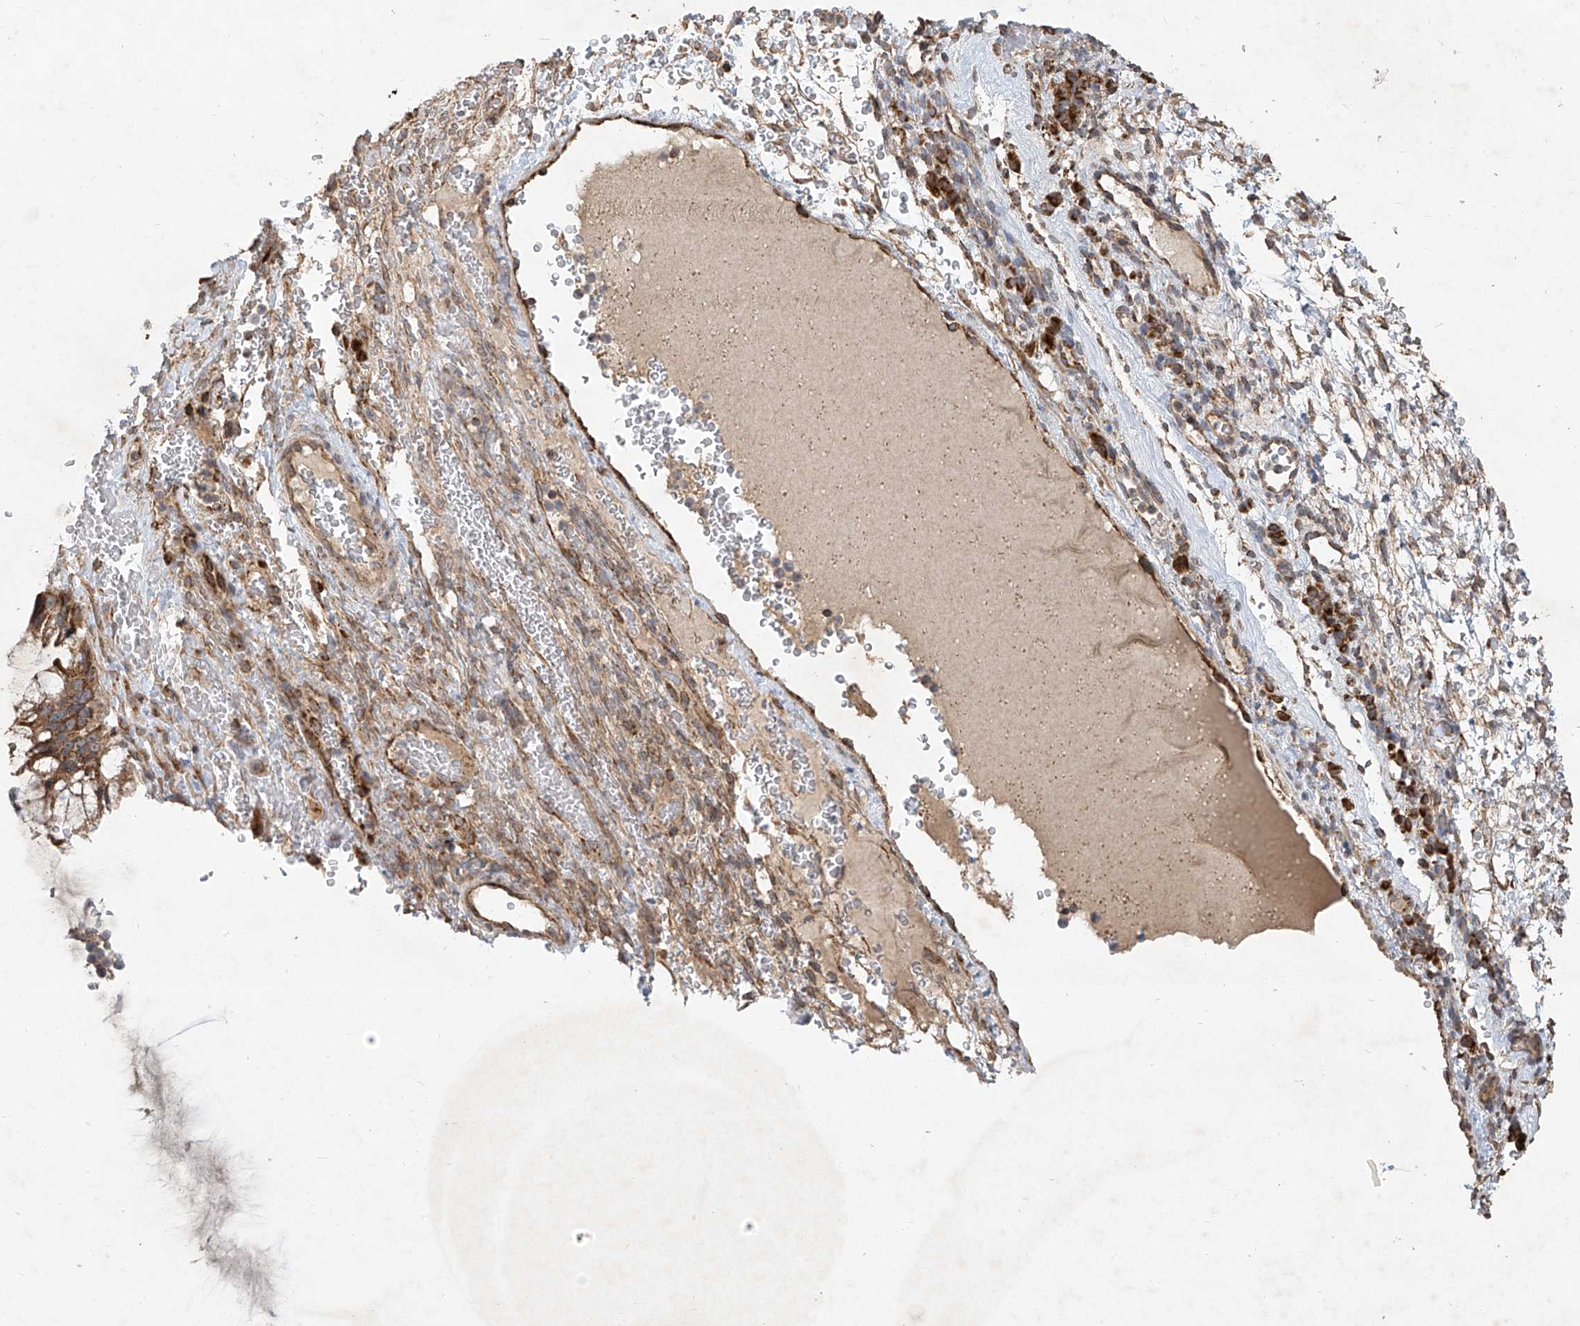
{"staining": {"intensity": "moderate", "quantity": ">75%", "location": "cytoplasmic/membranous"}, "tissue": "ovarian cancer", "cell_type": "Tumor cells", "image_type": "cancer", "snomed": [{"axis": "morphology", "description": "Cystadenocarcinoma, mucinous, NOS"}, {"axis": "topography", "description": "Ovary"}], "caption": "Brown immunohistochemical staining in ovarian cancer exhibits moderate cytoplasmic/membranous positivity in approximately >75% of tumor cells.", "gene": "UQCC1", "patient": {"sex": "female", "age": 37}}